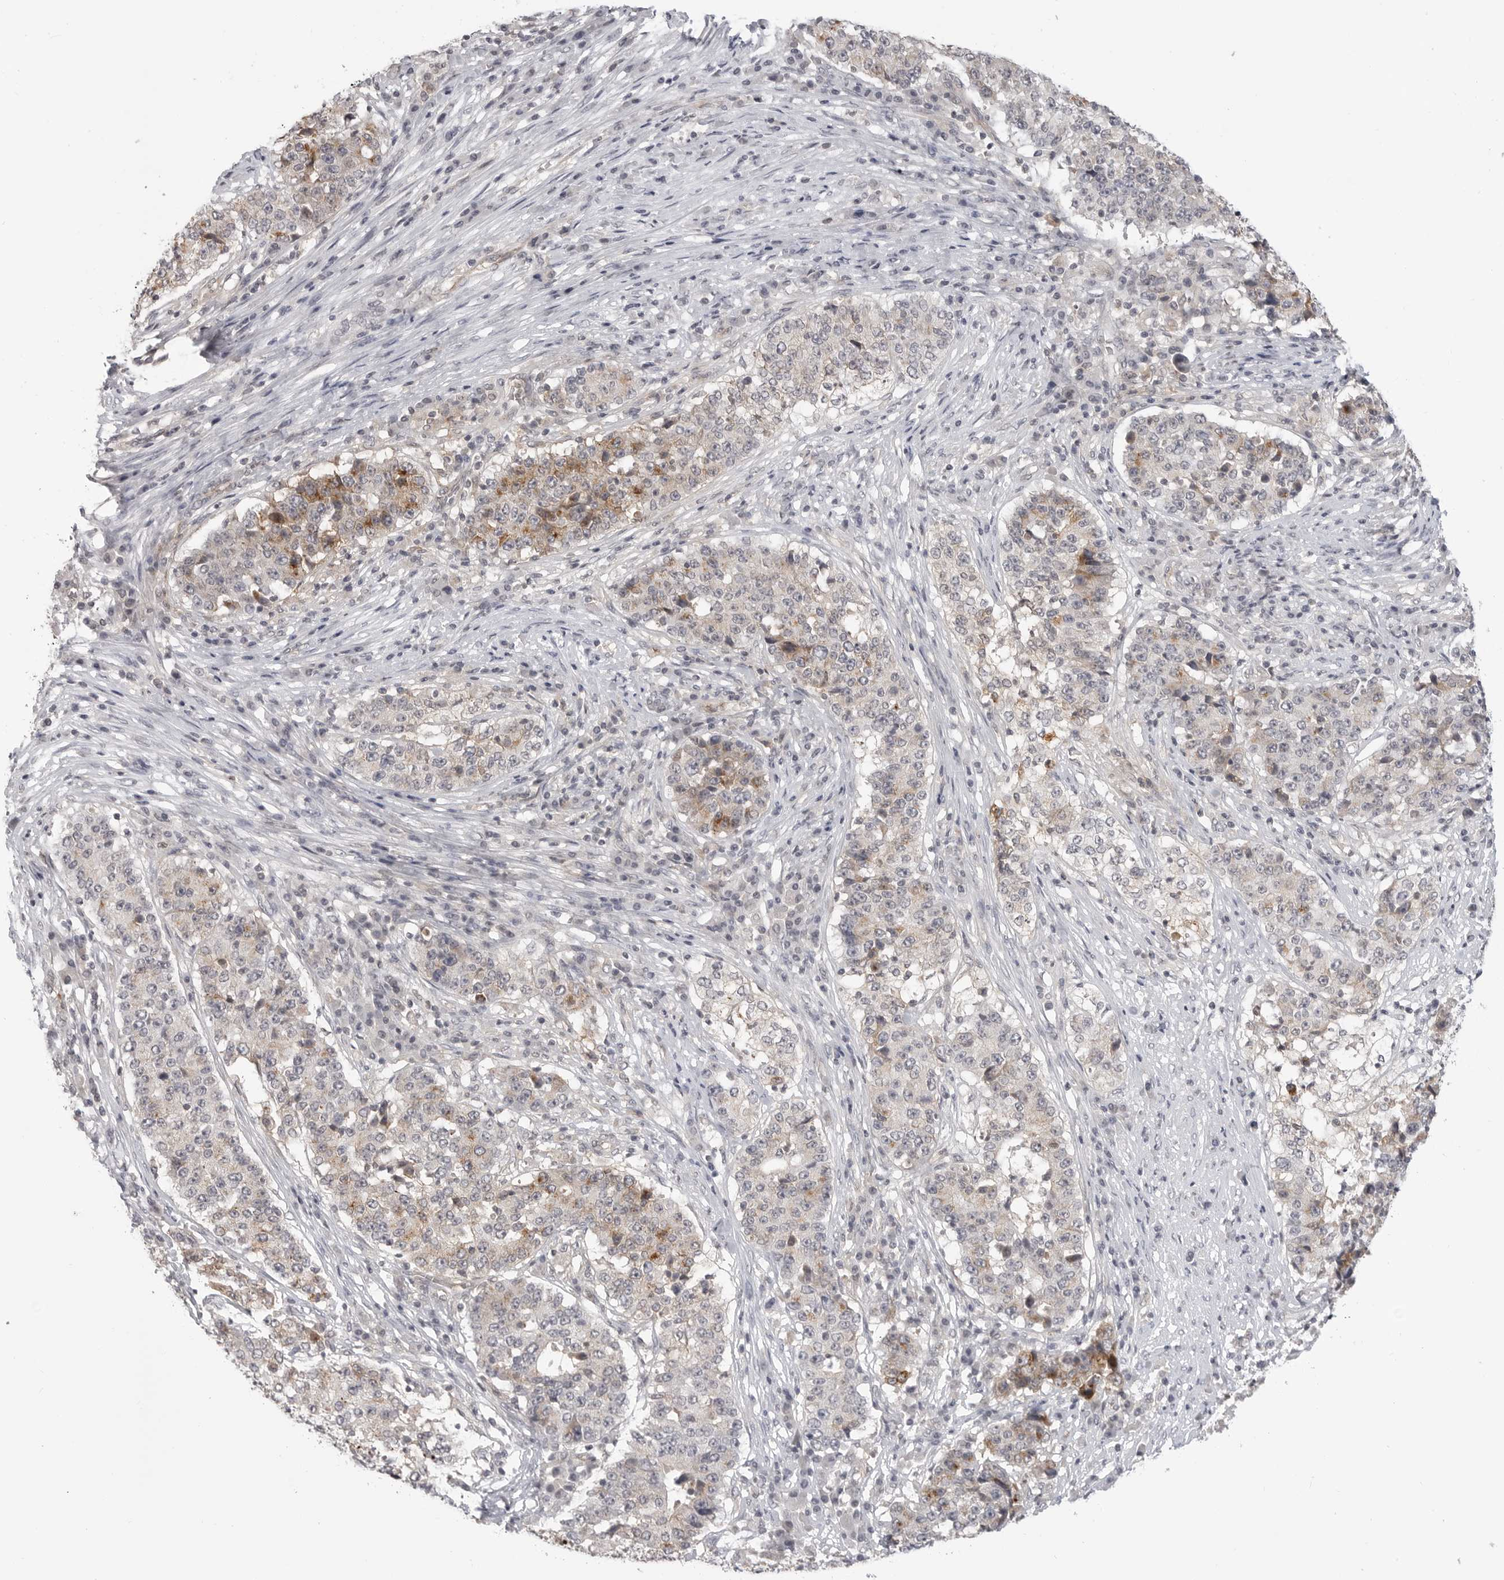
{"staining": {"intensity": "moderate", "quantity": "<25%", "location": "cytoplasmic/membranous"}, "tissue": "stomach cancer", "cell_type": "Tumor cells", "image_type": "cancer", "snomed": [{"axis": "morphology", "description": "Adenocarcinoma, NOS"}, {"axis": "topography", "description": "Stomach"}], "caption": "Immunohistochemical staining of human stomach cancer (adenocarcinoma) exhibits moderate cytoplasmic/membranous protein staining in approximately <25% of tumor cells.", "gene": "IFNGR1", "patient": {"sex": "male", "age": 59}}